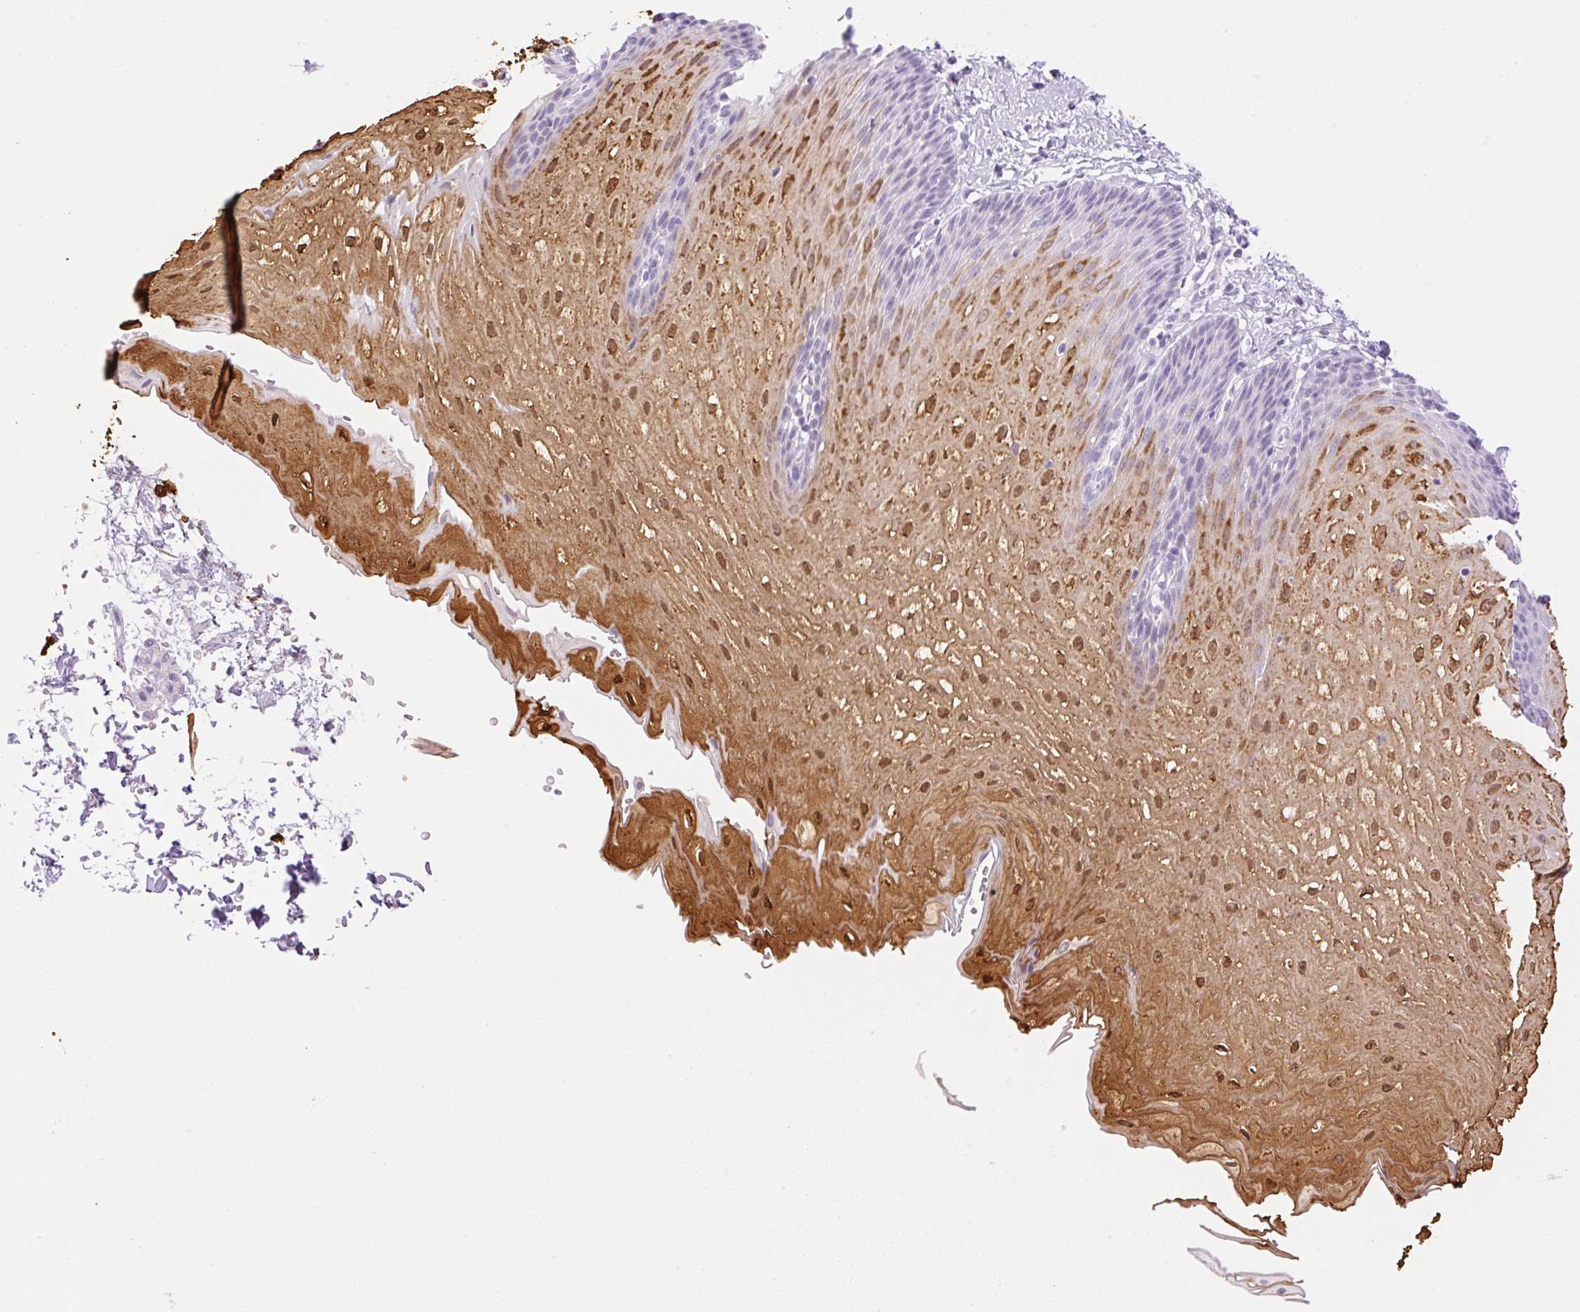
{"staining": {"intensity": "moderate", "quantity": "<25%", "location": "cytoplasmic/membranous,nuclear"}, "tissue": "esophagus", "cell_type": "Squamous epithelial cells", "image_type": "normal", "snomed": [{"axis": "morphology", "description": "Normal tissue, NOS"}, {"axis": "topography", "description": "Esophagus"}], "caption": "Immunohistochemical staining of benign human esophagus reveals <25% levels of moderate cytoplasmic/membranous,nuclear protein positivity in approximately <25% of squamous epithelial cells.", "gene": "SPRR4", "patient": {"sex": "male", "age": 70}}